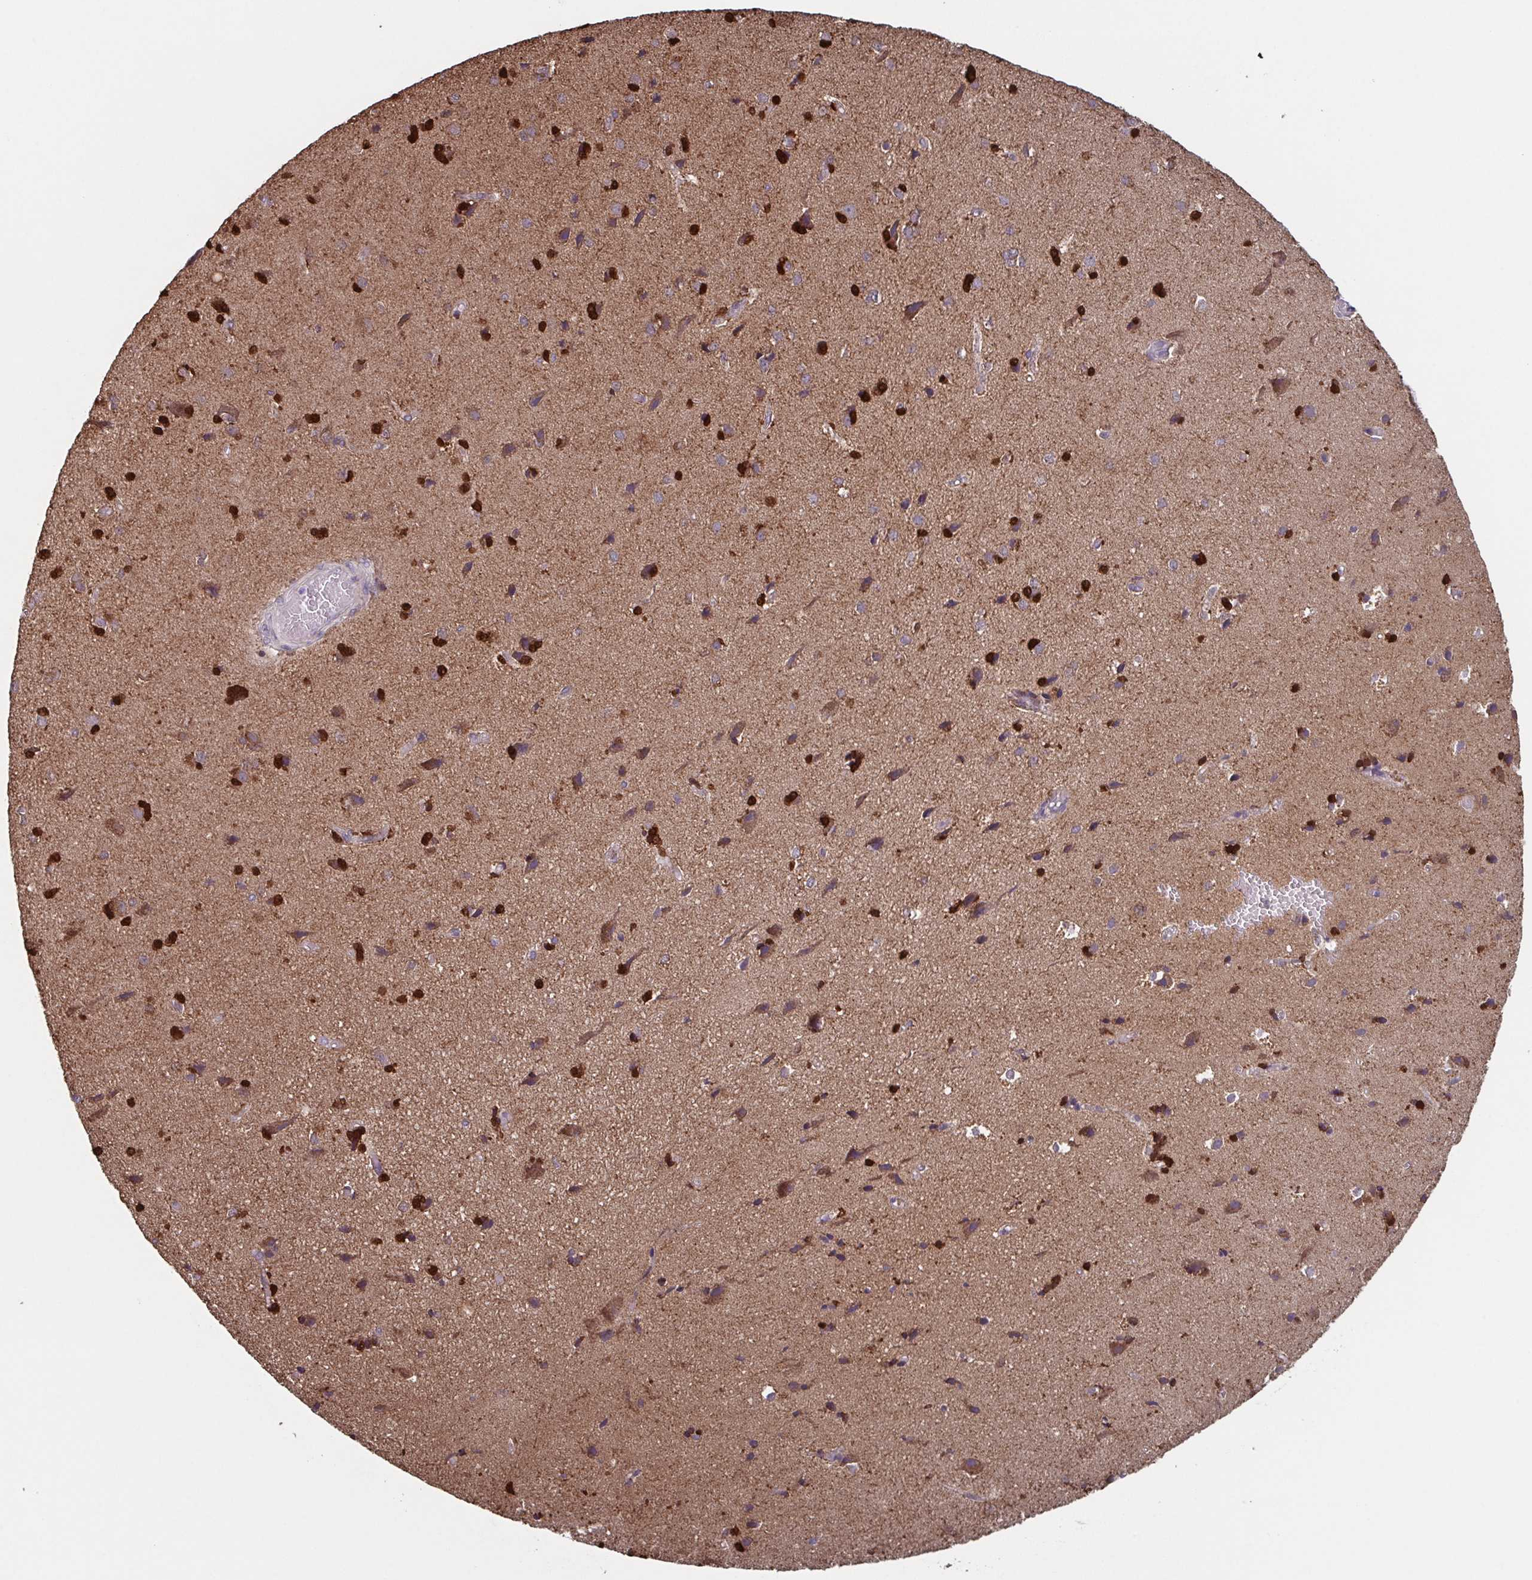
{"staining": {"intensity": "weak", "quantity": "25%-75%", "location": "cytoplasmic/membranous"}, "tissue": "cerebral cortex", "cell_type": "Endothelial cells", "image_type": "normal", "snomed": [{"axis": "morphology", "description": "Normal tissue, NOS"}, {"axis": "morphology", "description": "Glioma, malignant, High grade"}, {"axis": "topography", "description": "Cerebral cortex"}], "caption": "Immunohistochemical staining of unremarkable cerebral cortex exhibits 25%-75% levels of weak cytoplasmic/membranous protein expression in about 25%-75% of endothelial cells. Using DAB (brown) and hematoxylin (blue) stains, captured at high magnification using brightfield microscopy.", "gene": "TTC19", "patient": {"sex": "male", "age": 71}}